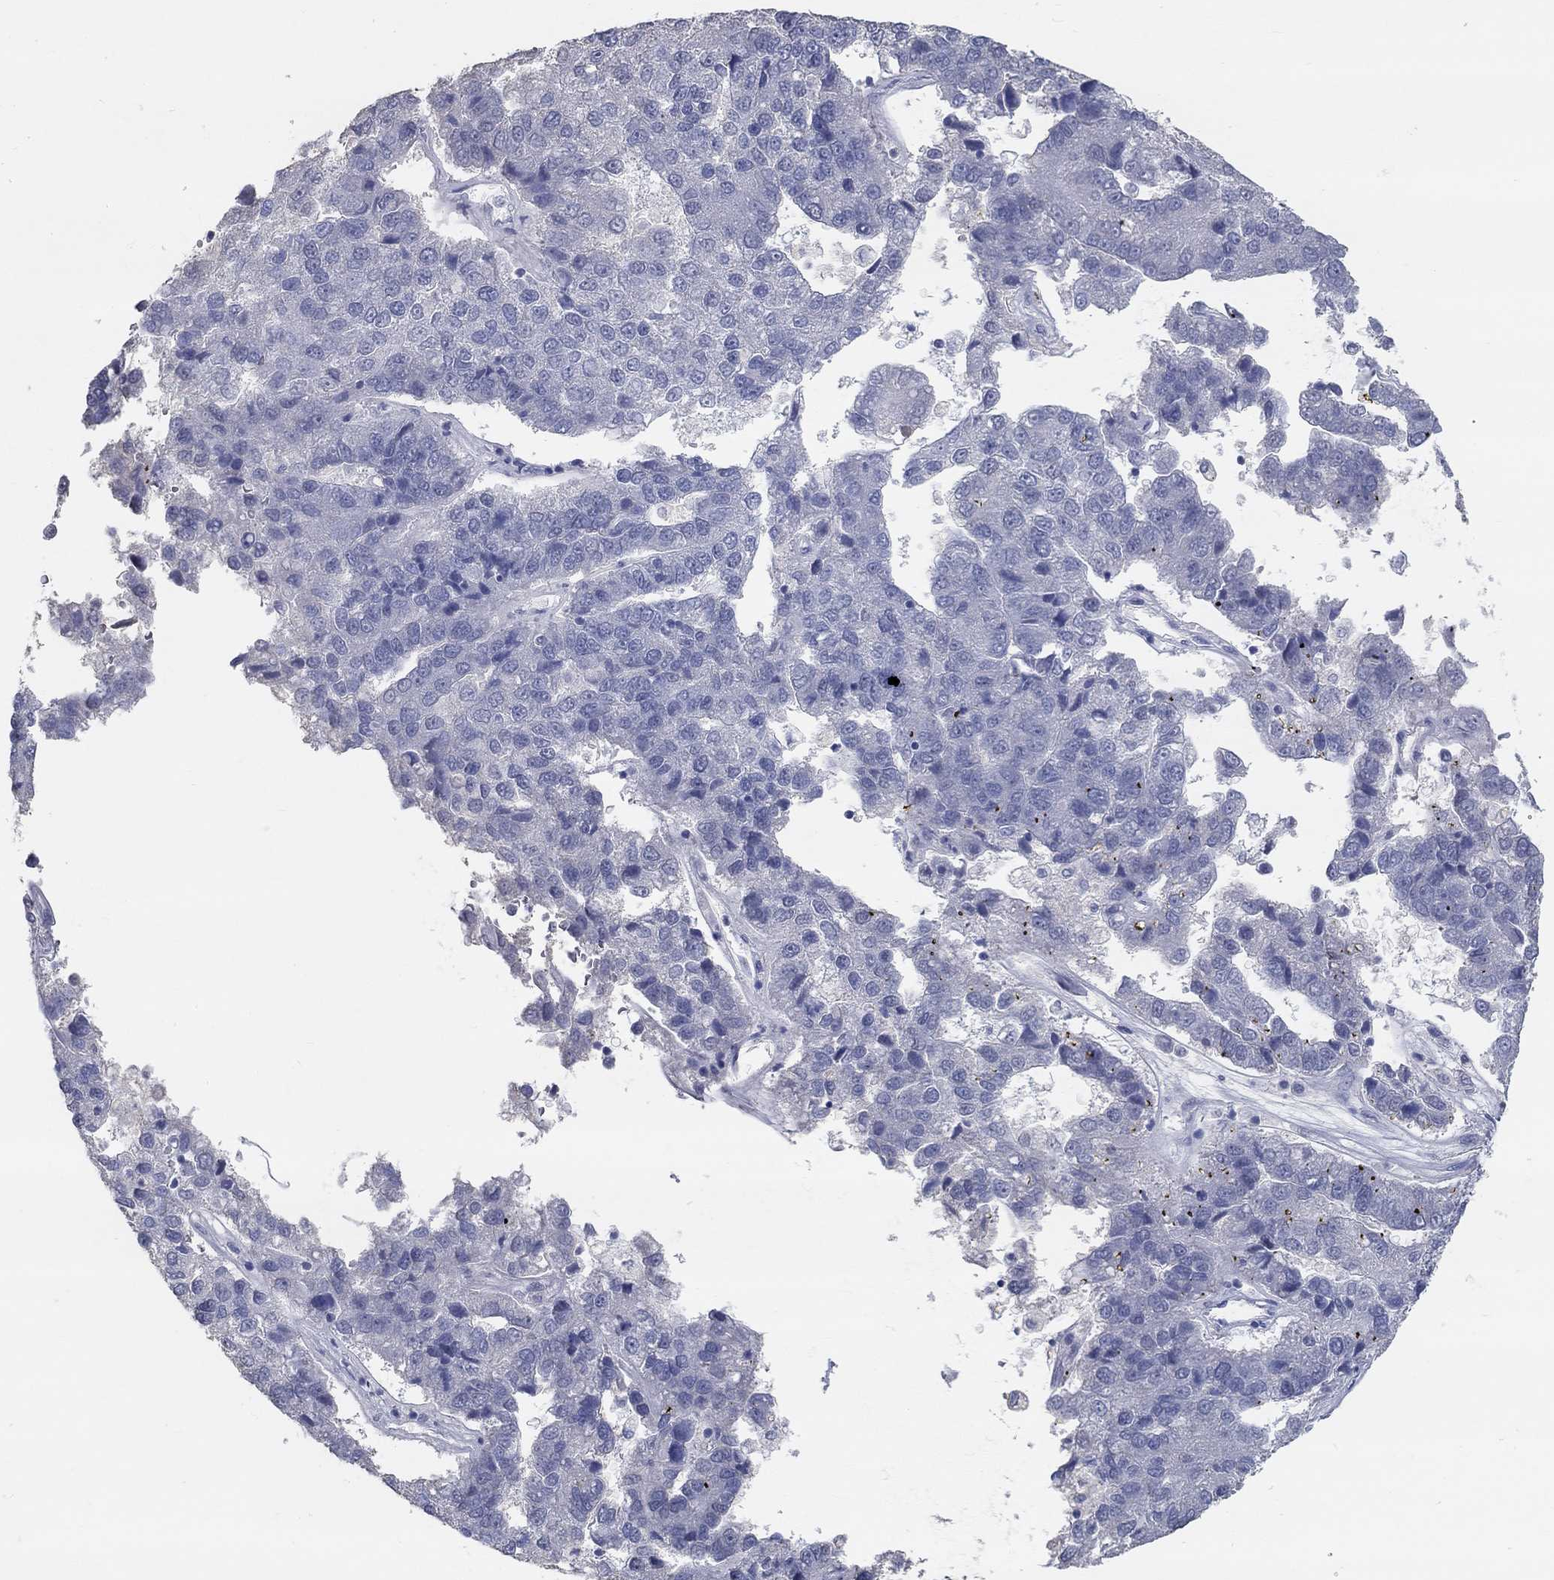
{"staining": {"intensity": "negative", "quantity": "none", "location": "none"}, "tissue": "pancreatic cancer", "cell_type": "Tumor cells", "image_type": "cancer", "snomed": [{"axis": "morphology", "description": "Adenocarcinoma, NOS"}, {"axis": "topography", "description": "Pancreas"}], "caption": "Tumor cells show no significant protein staining in pancreatic cancer.", "gene": "FGF2", "patient": {"sex": "female", "age": 61}}